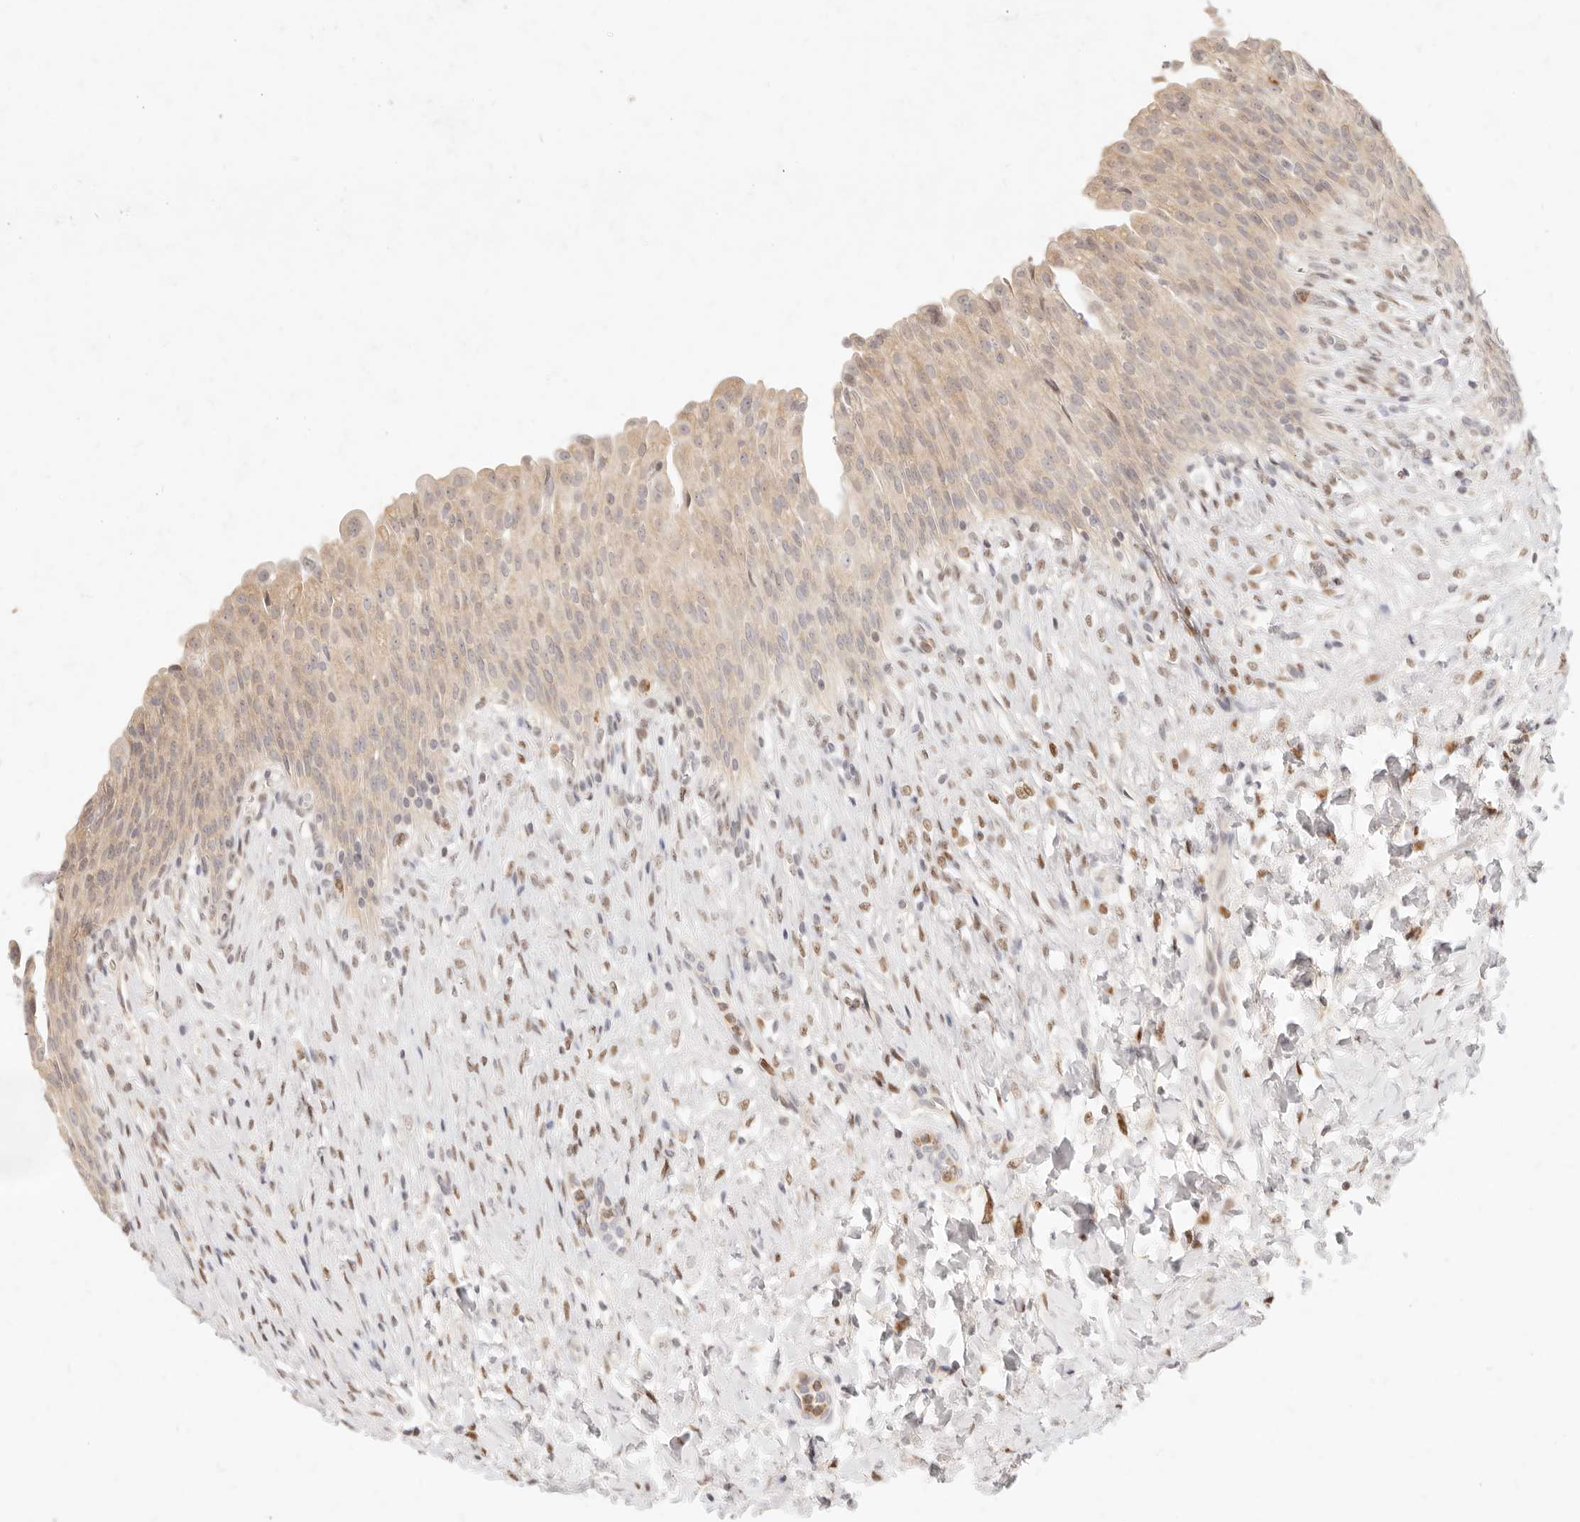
{"staining": {"intensity": "weak", "quantity": "25%-75%", "location": "cytoplasmic/membranous"}, "tissue": "urinary bladder", "cell_type": "Urothelial cells", "image_type": "normal", "snomed": [{"axis": "morphology", "description": "Urothelial carcinoma, High grade"}, {"axis": "topography", "description": "Urinary bladder"}], "caption": "IHC micrograph of benign urinary bladder: human urinary bladder stained using immunohistochemistry exhibits low levels of weak protein expression localized specifically in the cytoplasmic/membranous of urothelial cells, appearing as a cytoplasmic/membranous brown color.", "gene": "ASCL3", "patient": {"sex": "male", "age": 46}}